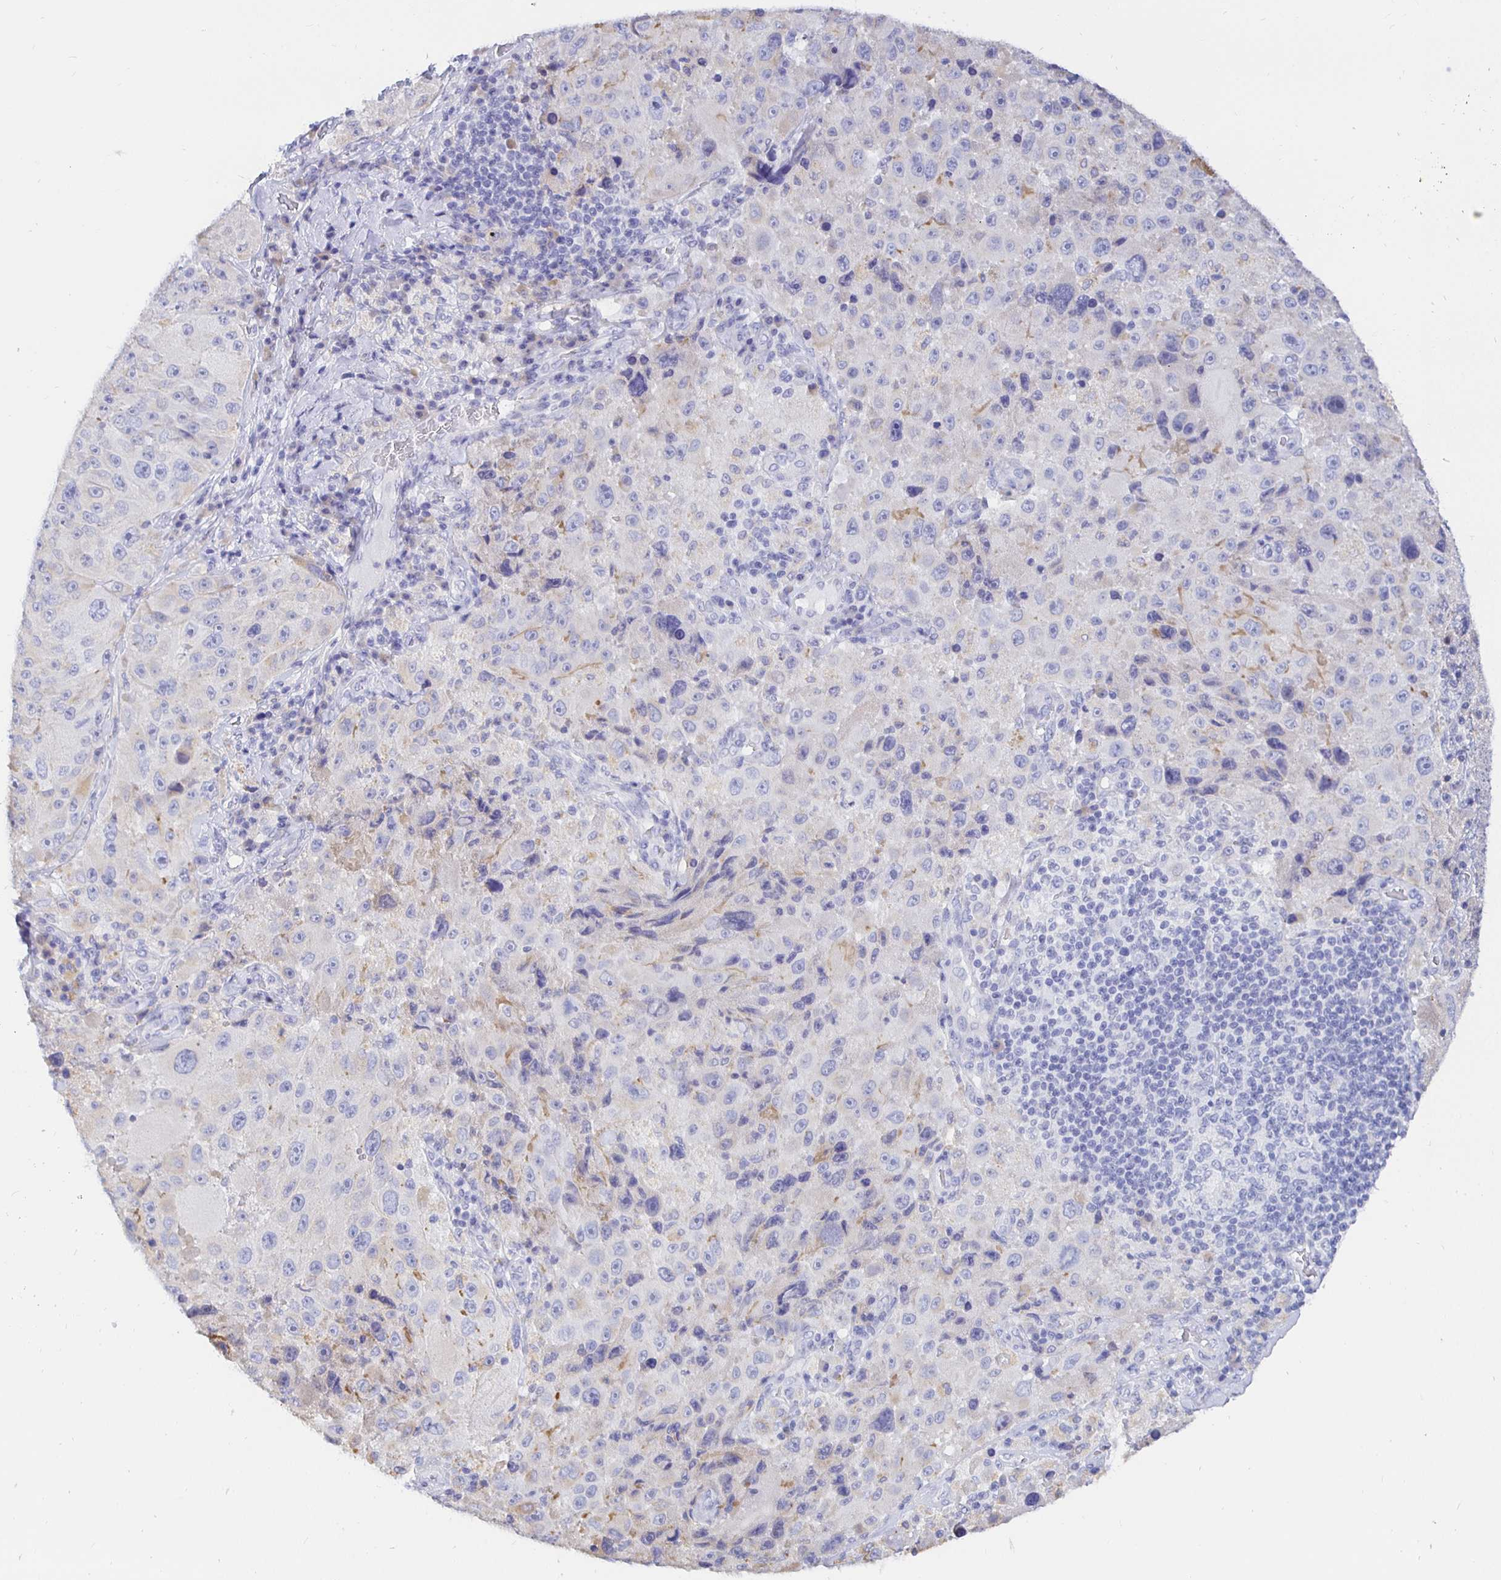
{"staining": {"intensity": "negative", "quantity": "none", "location": "none"}, "tissue": "melanoma", "cell_type": "Tumor cells", "image_type": "cancer", "snomed": [{"axis": "morphology", "description": "Malignant melanoma, Metastatic site"}, {"axis": "topography", "description": "Lymph node"}], "caption": "Tumor cells show no significant staining in melanoma.", "gene": "UMOD", "patient": {"sex": "male", "age": 62}}